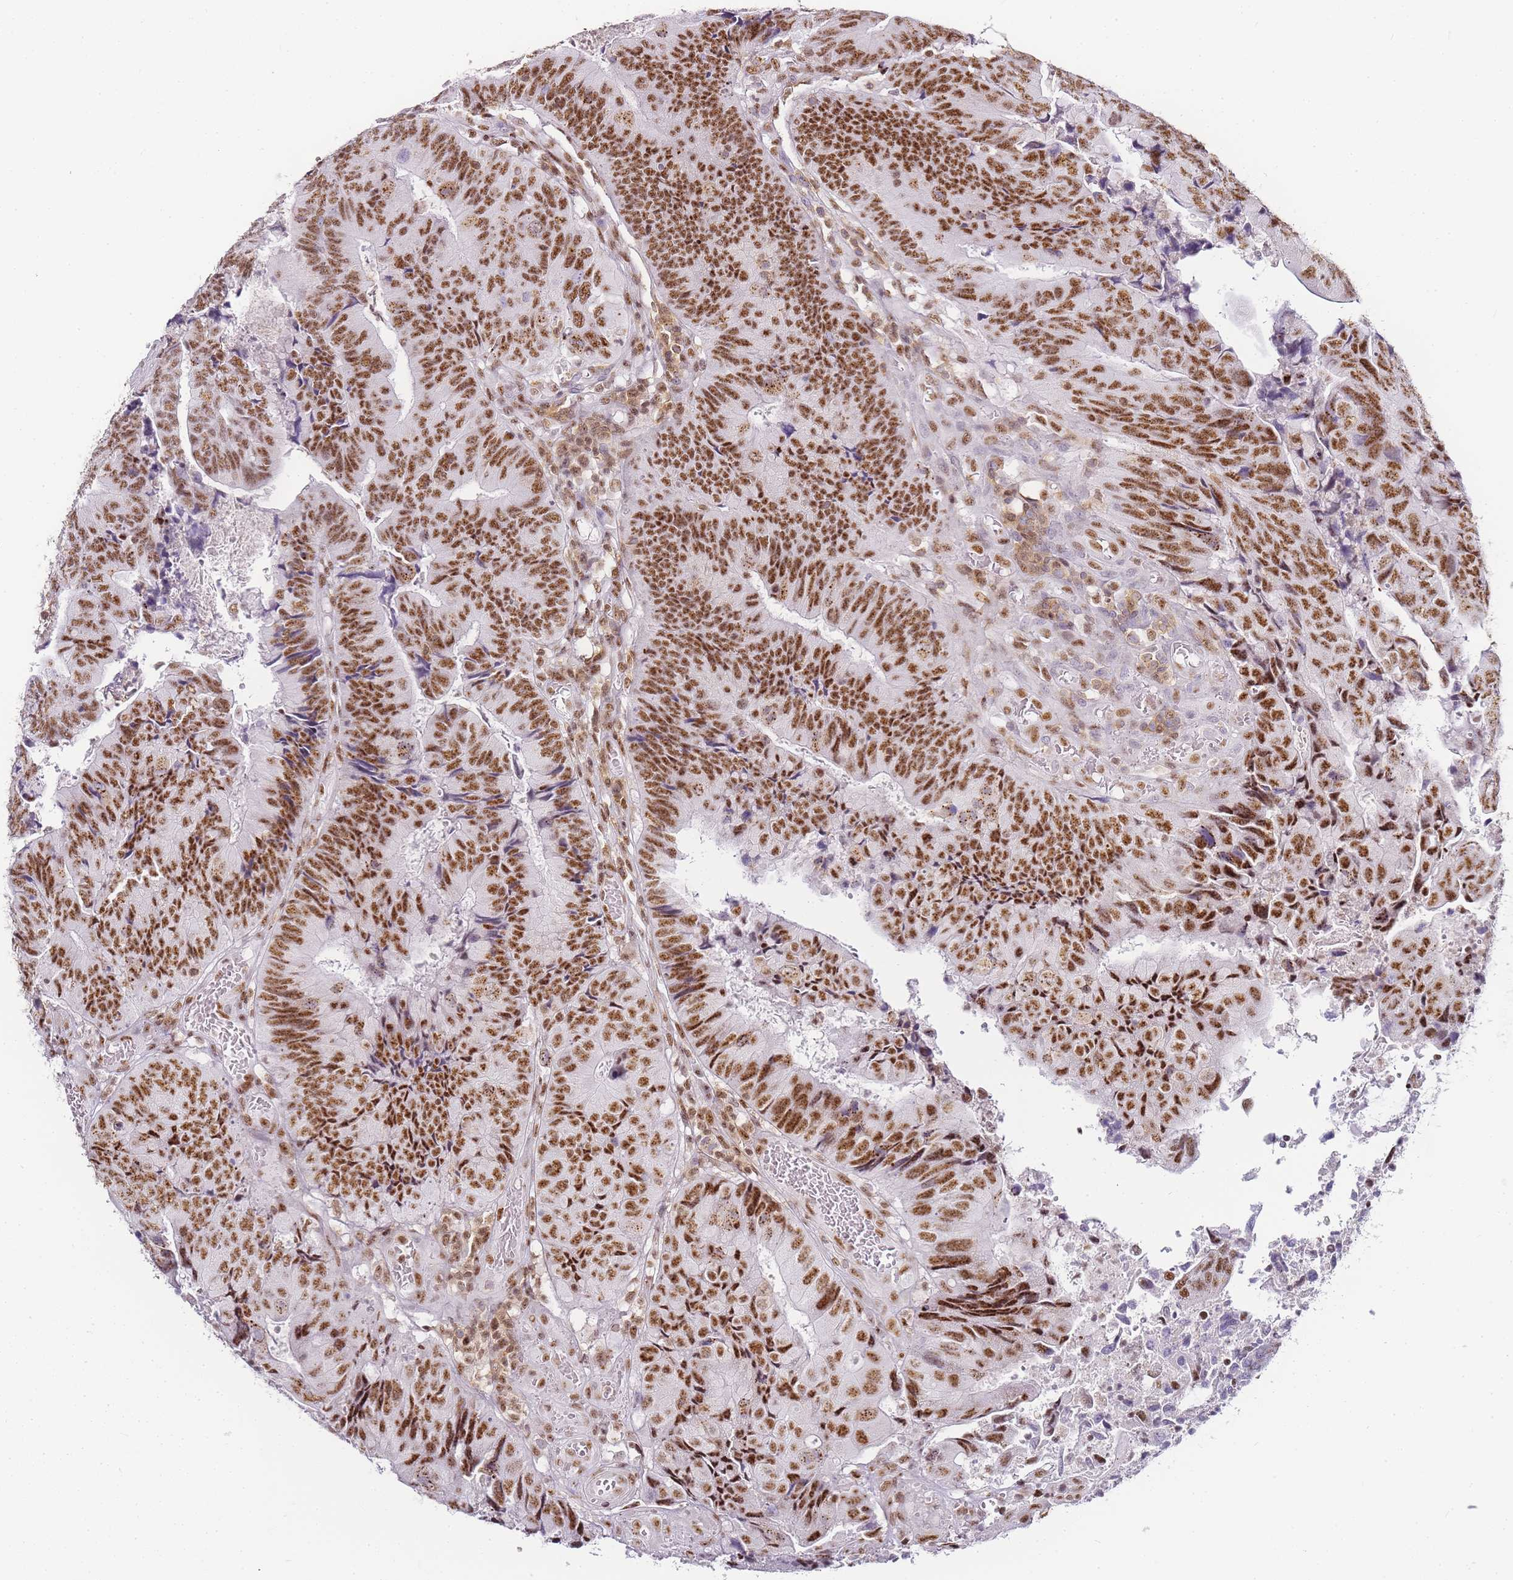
{"staining": {"intensity": "strong", "quantity": ">75%", "location": "nuclear"}, "tissue": "colorectal cancer", "cell_type": "Tumor cells", "image_type": "cancer", "snomed": [{"axis": "morphology", "description": "Adenocarcinoma, NOS"}, {"axis": "topography", "description": "Colon"}], "caption": "Immunohistochemical staining of colorectal cancer displays strong nuclear protein staining in approximately >75% of tumor cells.", "gene": "JAKMIP1", "patient": {"sex": "female", "age": 67}}